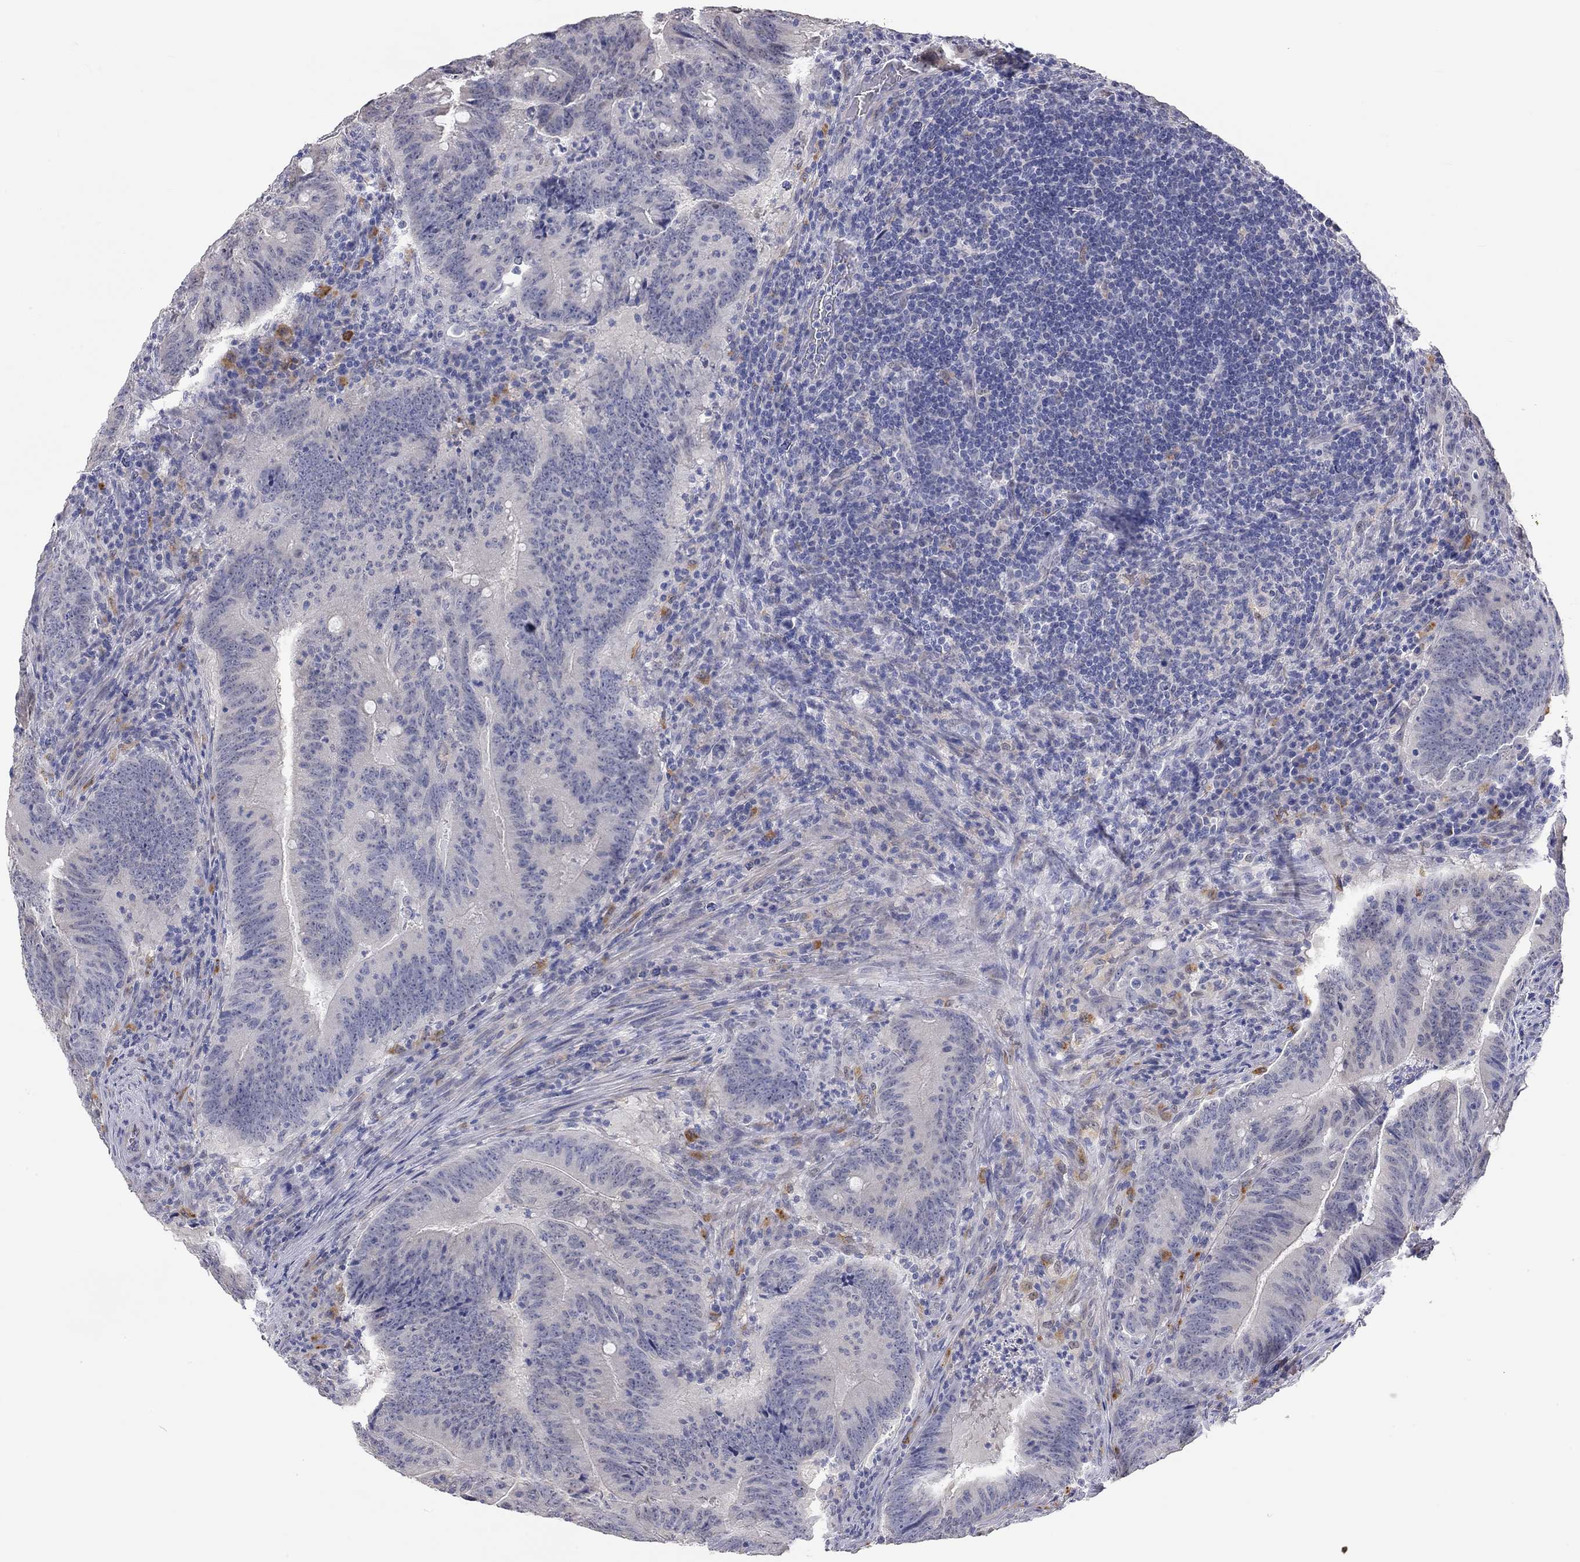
{"staining": {"intensity": "negative", "quantity": "none", "location": "none"}, "tissue": "colorectal cancer", "cell_type": "Tumor cells", "image_type": "cancer", "snomed": [{"axis": "morphology", "description": "Adenocarcinoma, NOS"}, {"axis": "topography", "description": "Colon"}], "caption": "Tumor cells are negative for protein expression in human colorectal cancer (adenocarcinoma).", "gene": "PAPSS2", "patient": {"sex": "female", "age": 87}}